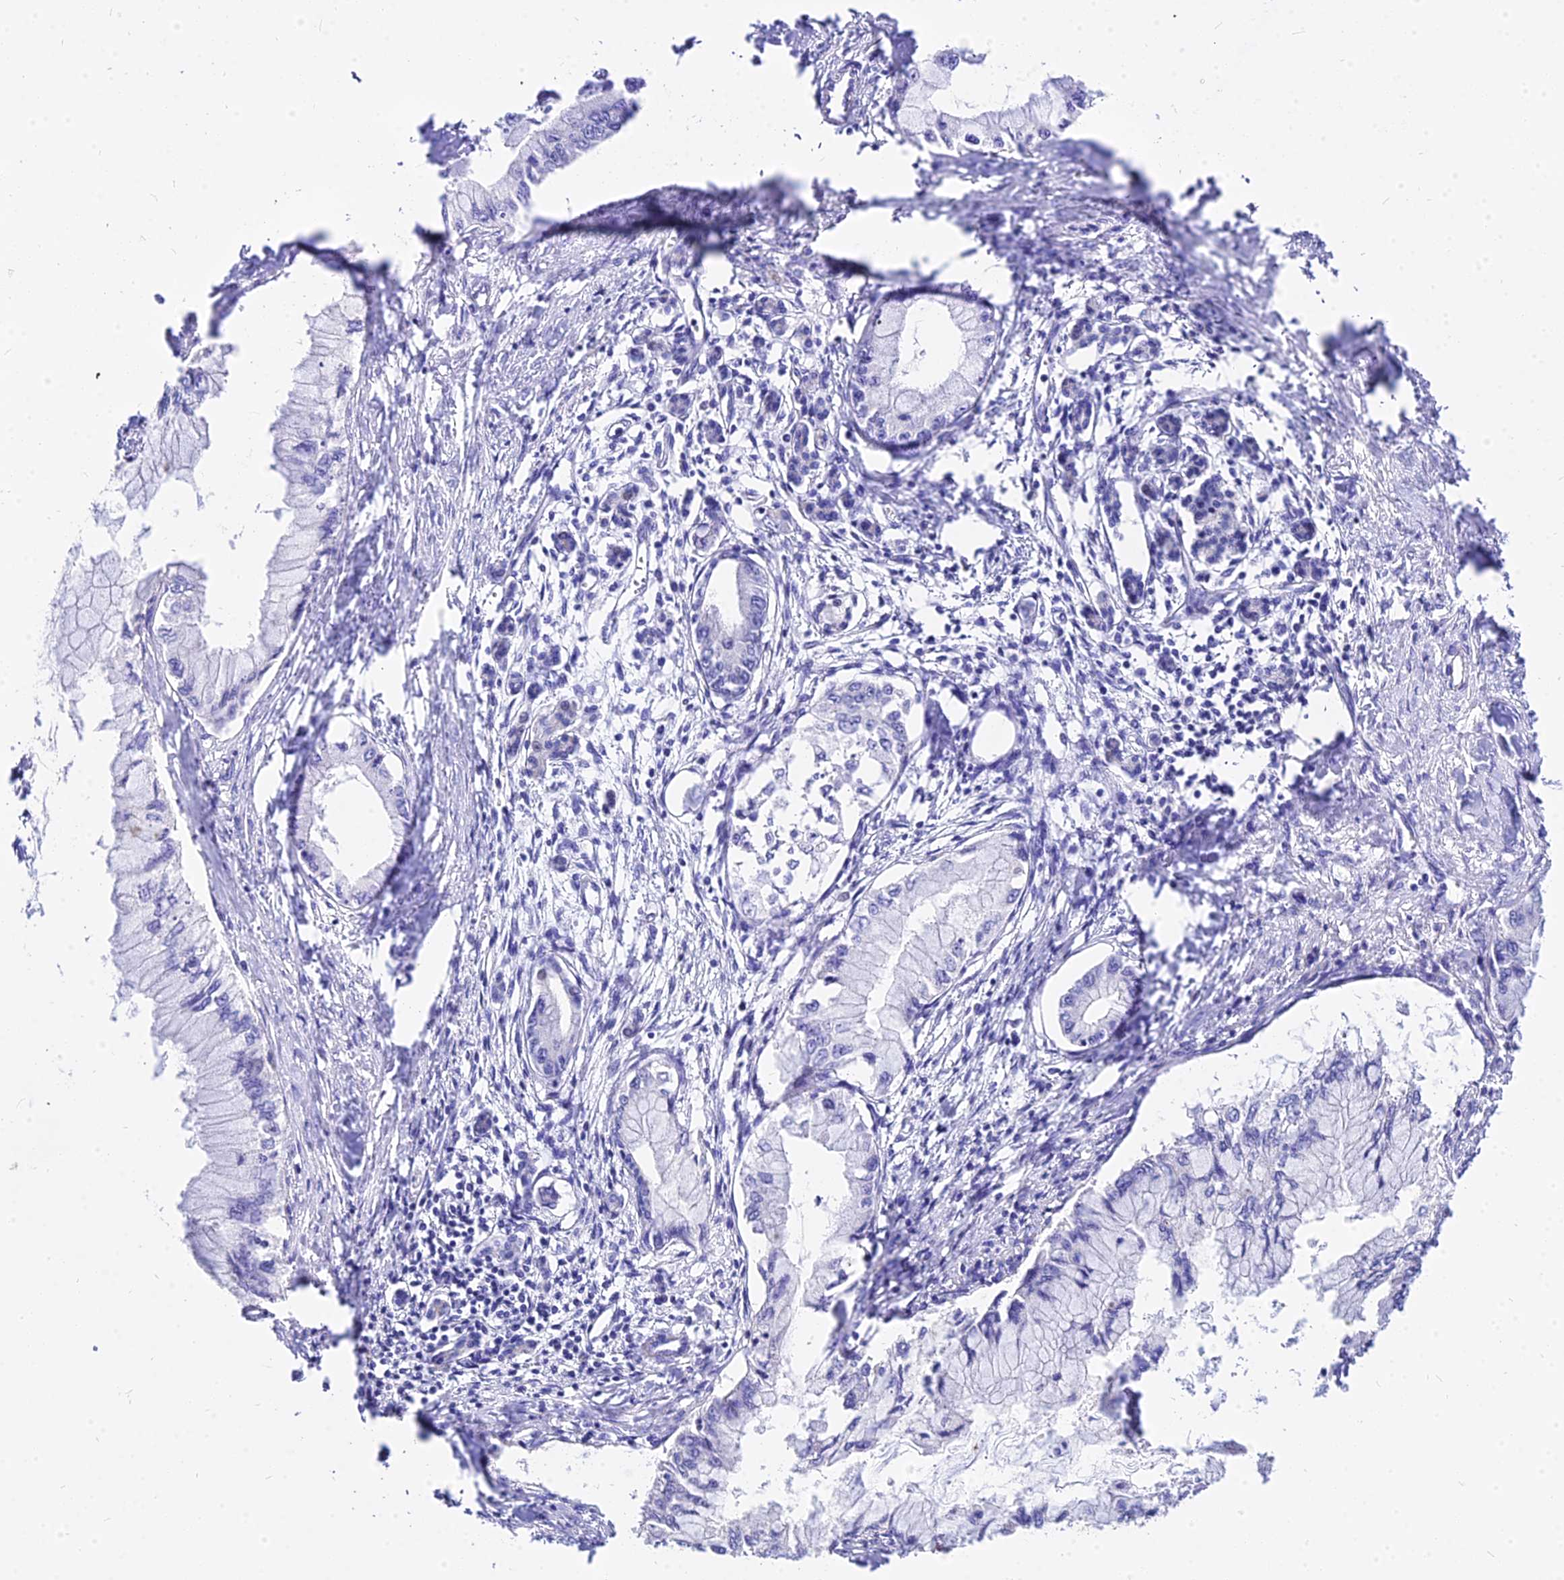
{"staining": {"intensity": "negative", "quantity": "none", "location": "none"}, "tissue": "pancreatic cancer", "cell_type": "Tumor cells", "image_type": "cancer", "snomed": [{"axis": "morphology", "description": "Adenocarcinoma, NOS"}, {"axis": "topography", "description": "Pancreas"}], "caption": "There is no significant staining in tumor cells of pancreatic cancer.", "gene": "CARD18", "patient": {"sex": "male", "age": 48}}